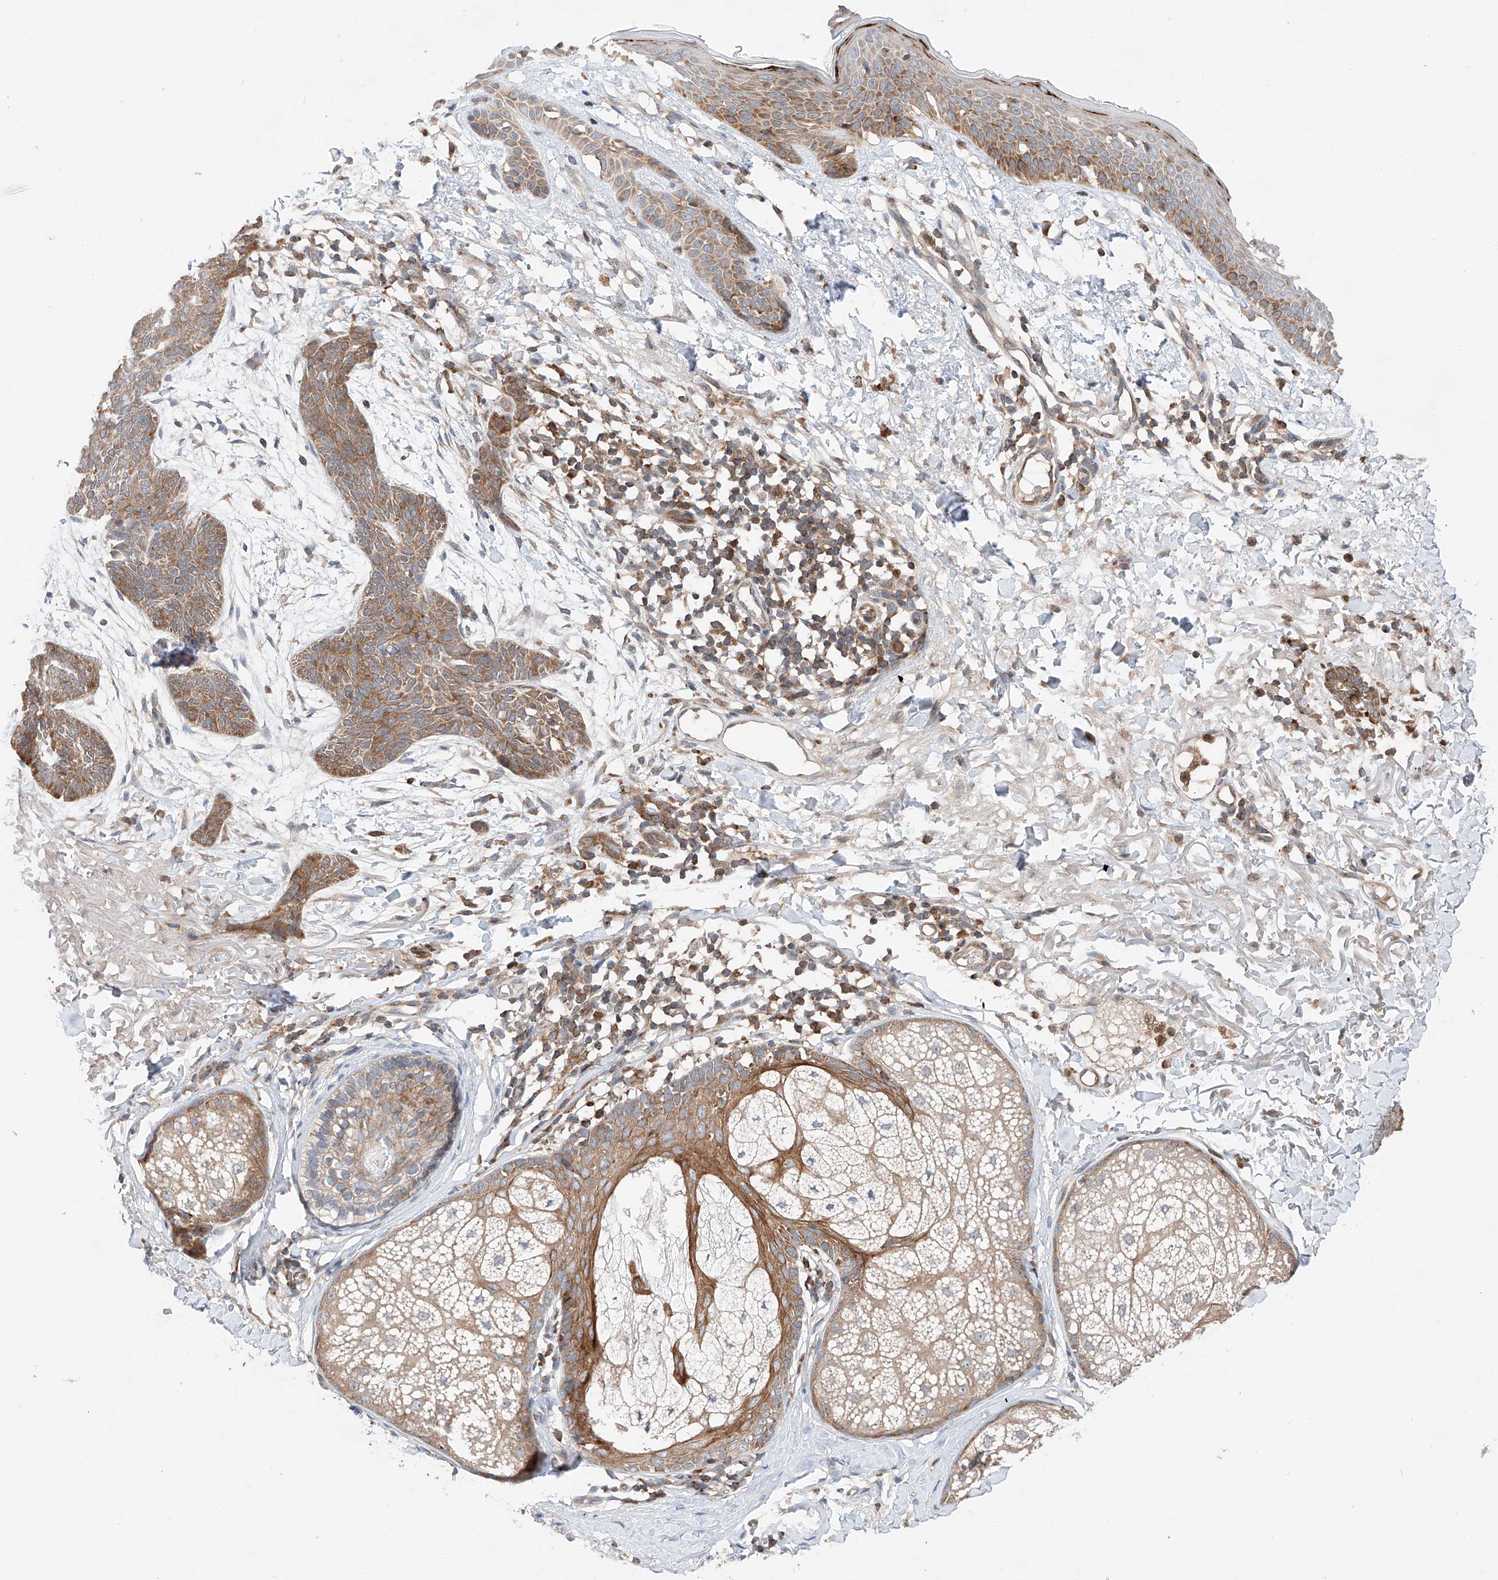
{"staining": {"intensity": "moderate", "quantity": ">75%", "location": "cytoplasmic/membranous,nuclear"}, "tissue": "skin cancer", "cell_type": "Tumor cells", "image_type": "cancer", "snomed": [{"axis": "morphology", "description": "Basal cell carcinoma"}, {"axis": "topography", "description": "Skin"}], "caption": "Brown immunohistochemical staining in human basal cell carcinoma (skin) reveals moderate cytoplasmic/membranous and nuclear staining in about >75% of tumor cells.", "gene": "RUSC1", "patient": {"sex": "male", "age": 85}}